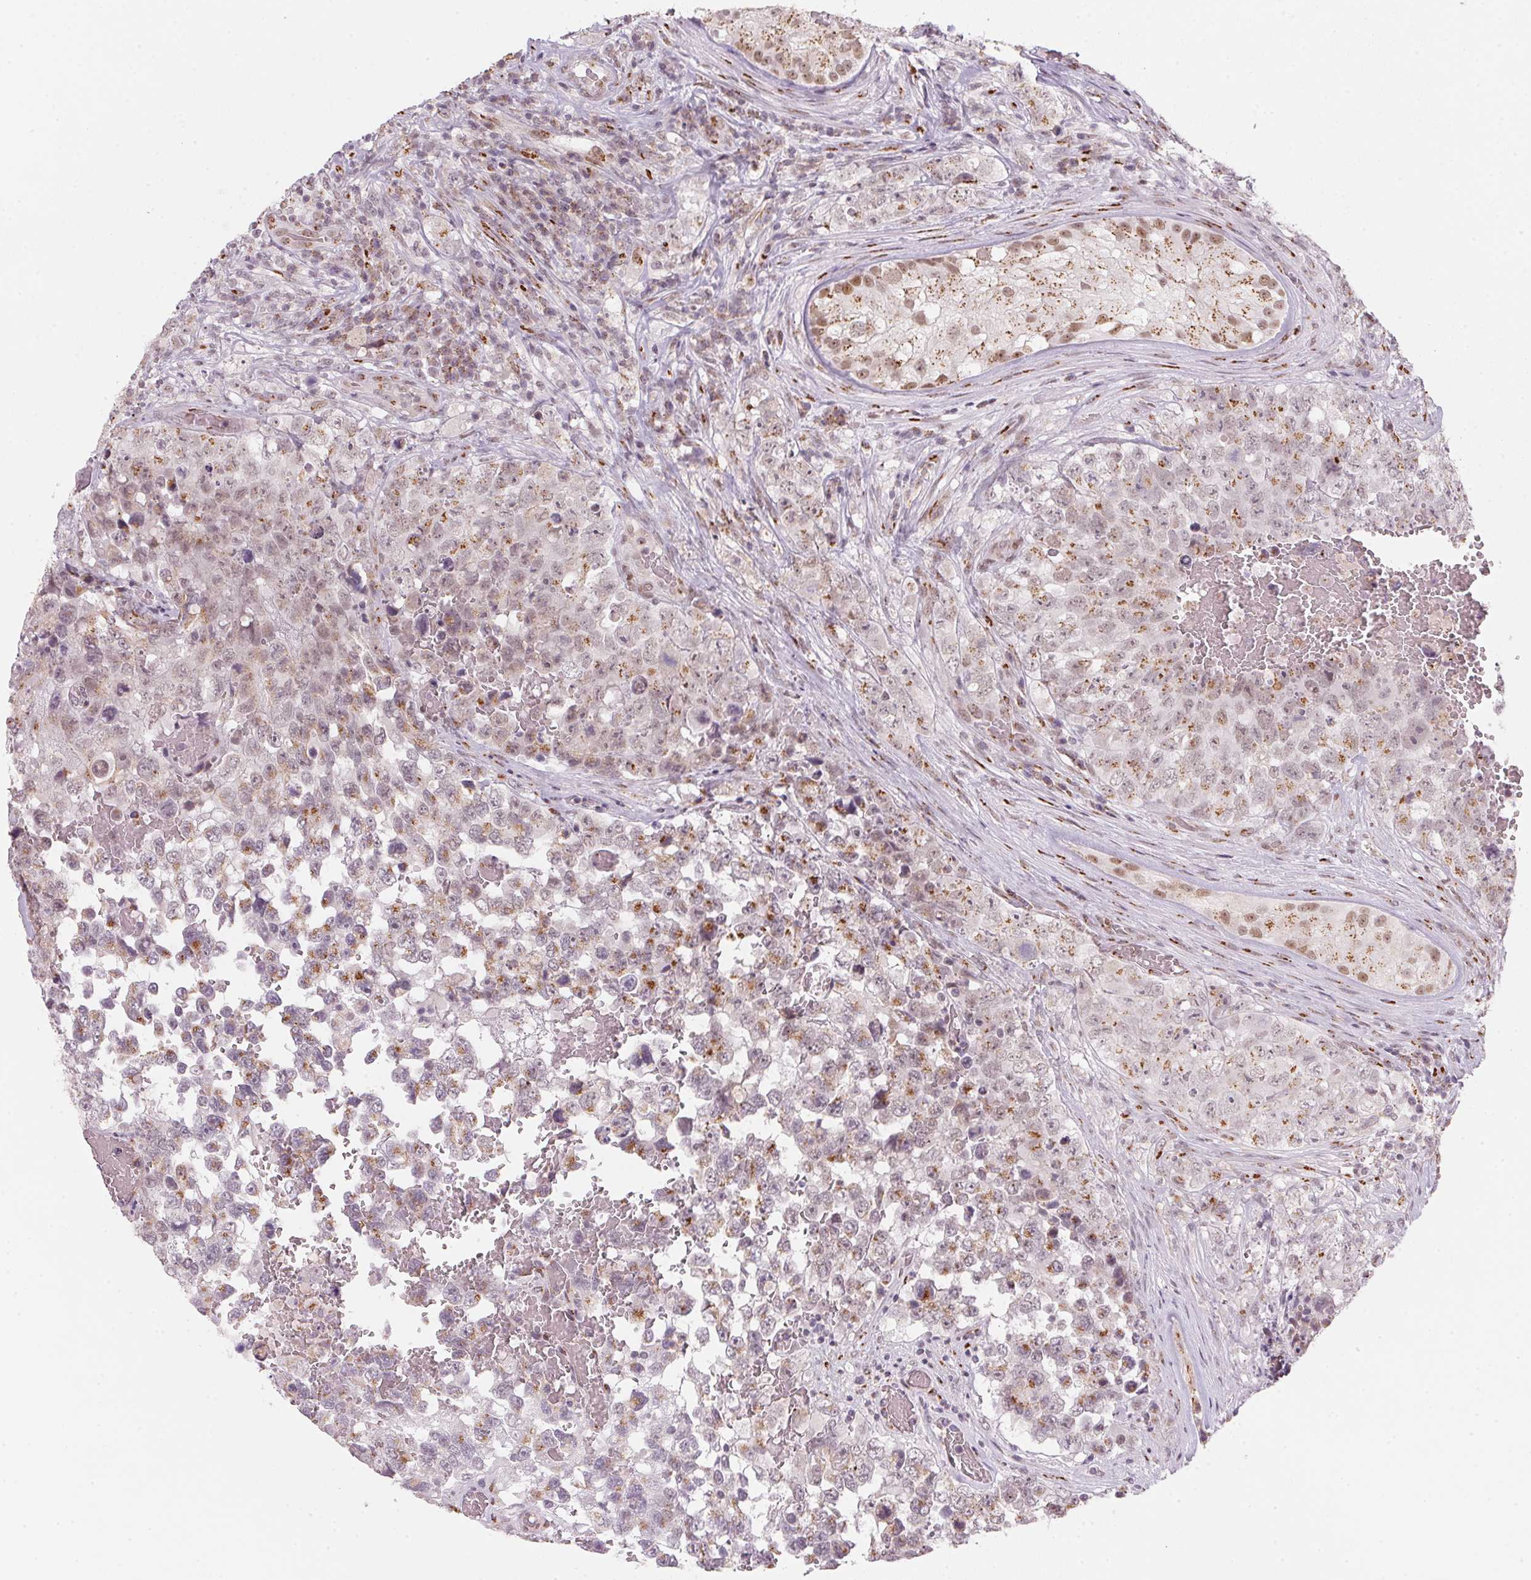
{"staining": {"intensity": "moderate", "quantity": ">75%", "location": "cytoplasmic/membranous"}, "tissue": "testis cancer", "cell_type": "Tumor cells", "image_type": "cancer", "snomed": [{"axis": "morphology", "description": "Carcinoma, Embryonal, NOS"}, {"axis": "topography", "description": "Testis"}], "caption": "Human testis embryonal carcinoma stained with a protein marker displays moderate staining in tumor cells.", "gene": "RAB22A", "patient": {"sex": "male", "age": 18}}